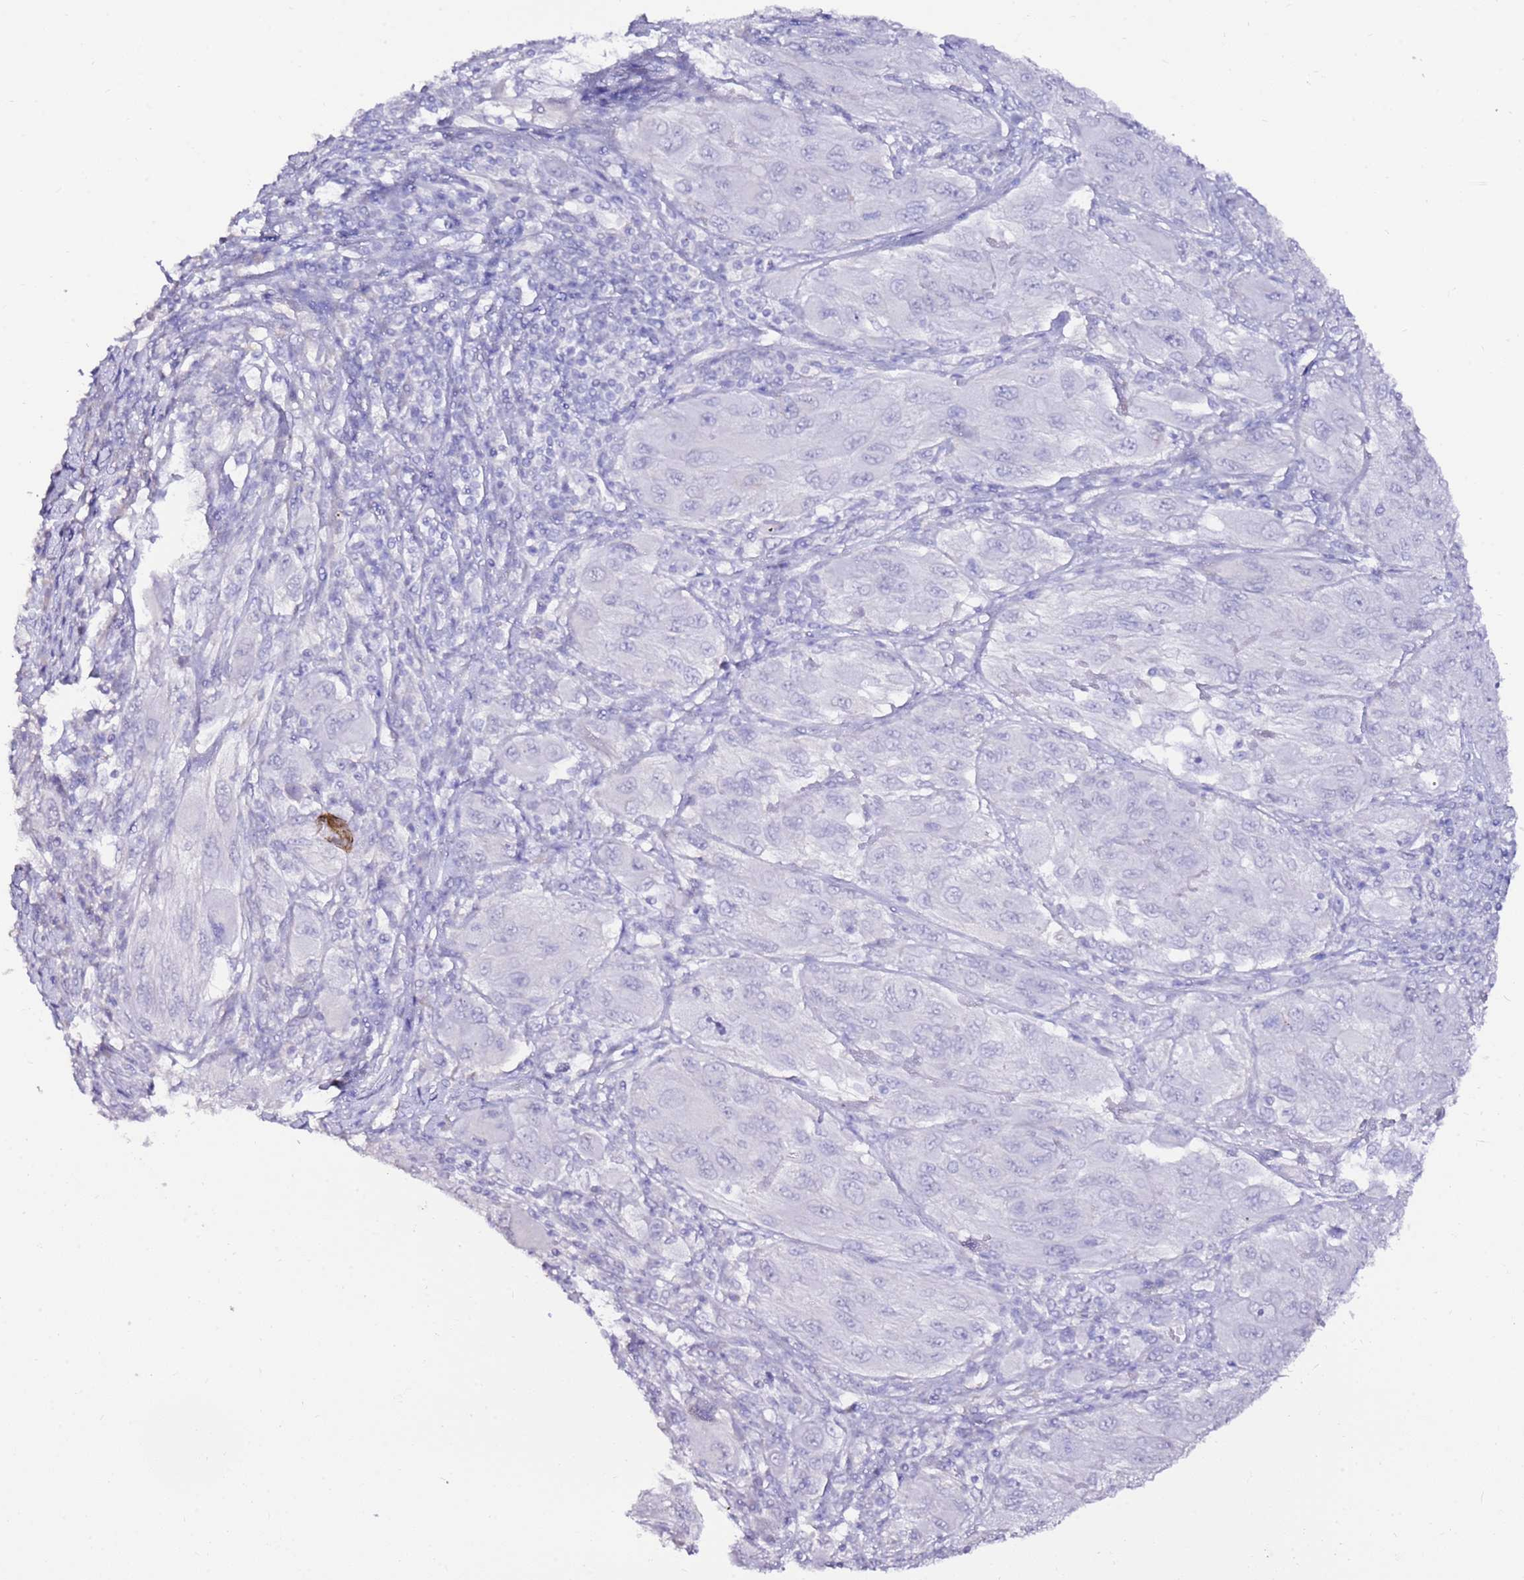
{"staining": {"intensity": "negative", "quantity": "none", "location": "none"}, "tissue": "melanoma", "cell_type": "Tumor cells", "image_type": "cancer", "snomed": [{"axis": "morphology", "description": "Malignant melanoma, NOS"}, {"axis": "topography", "description": "Skin"}], "caption": "Tumor cells are negative for protein expression in human malignant melanoma. (DAB immunohistochemistry, high magnification).", "gene": "ART5", "patient": {"sex": "female", "age": 91}}